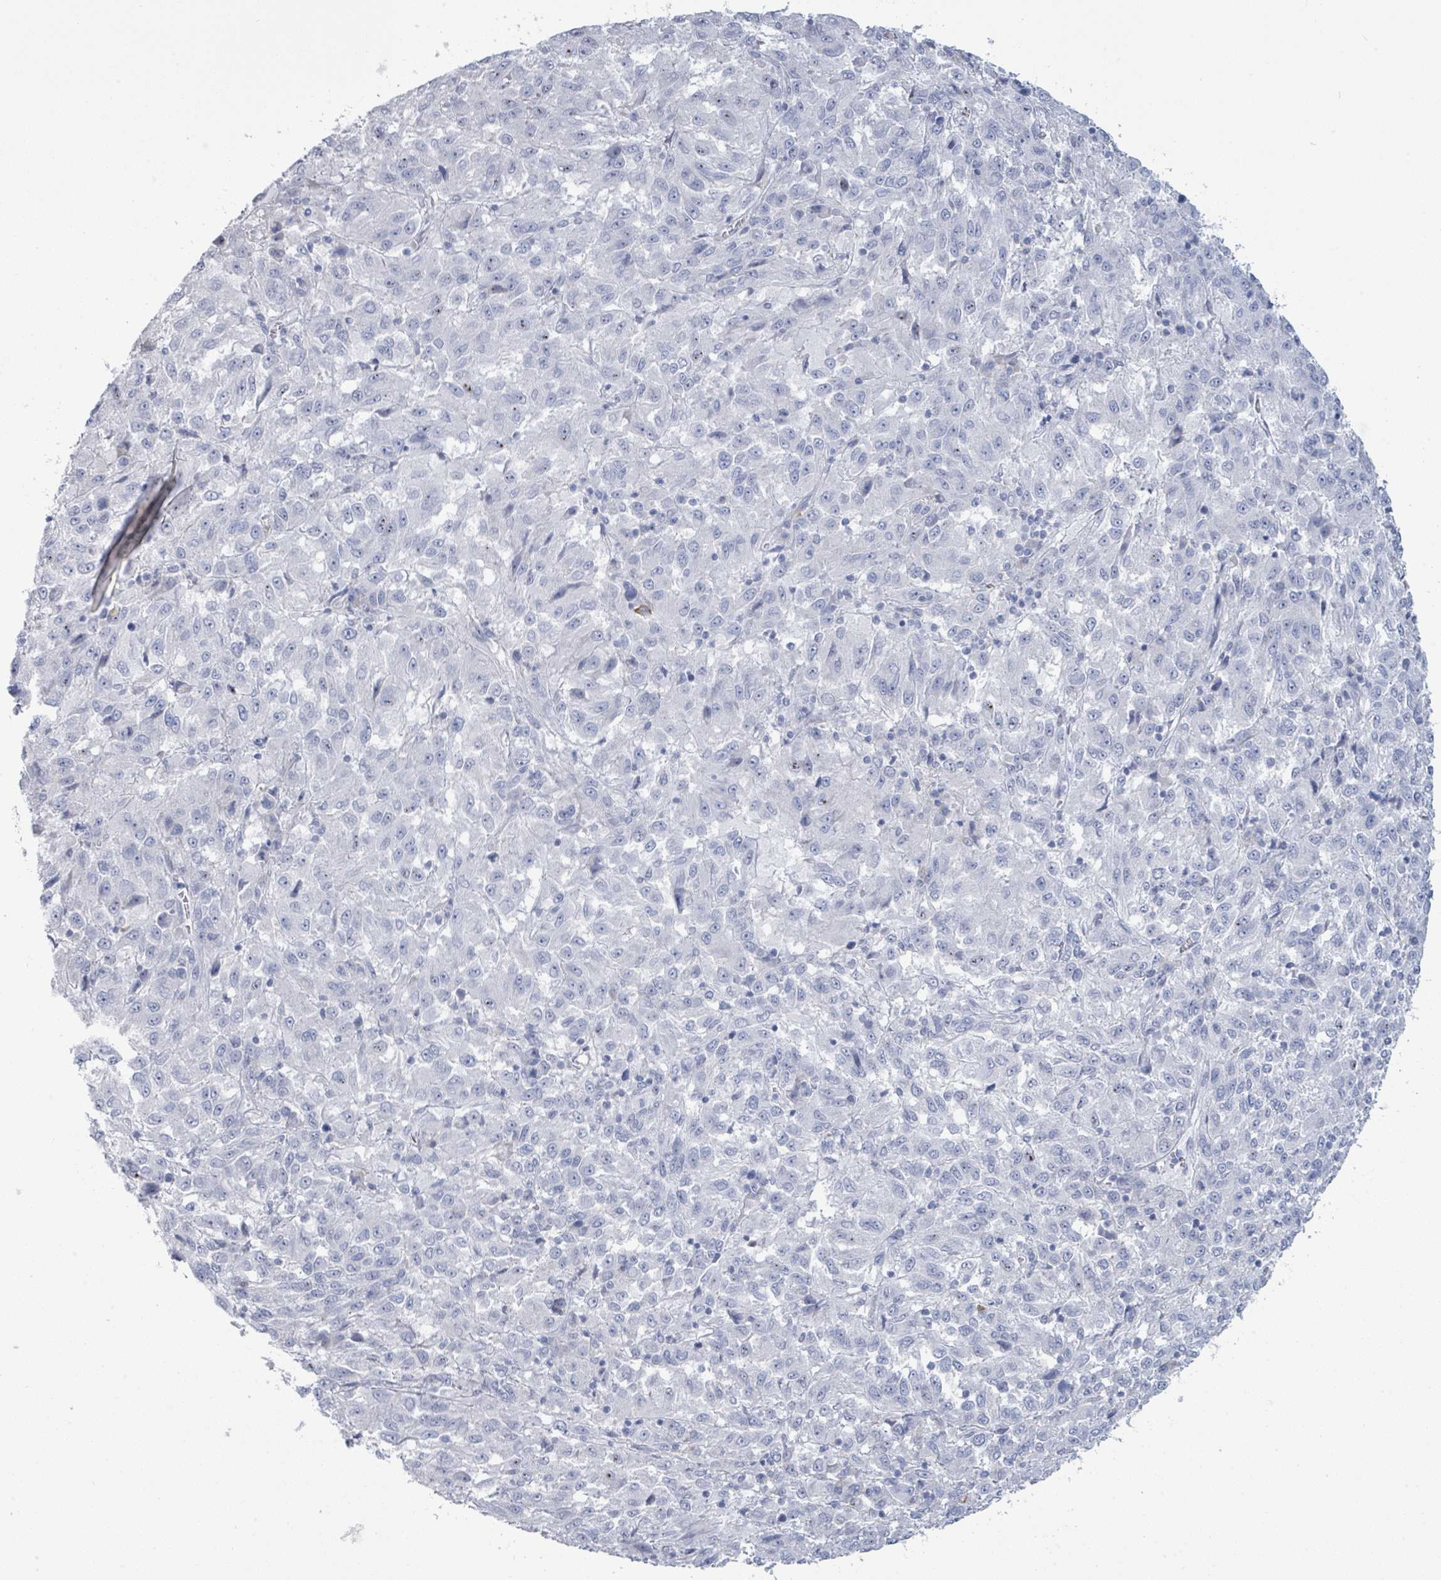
{"staining": {"intensity": "negative", "quantity": "none", "location": "none"}, "tissue": "melanoma", "cell_type": "Tumor cells", "image_type": "cancer", "snomed": [{"axis": "morphology", "description": "Malignant melanoma, Metastatic site"}, {"axis": "topography", "description": "Lung"}], "caption": "Melanoma was stained to show a protein in brown. There is no significant staining in tumor cells.", "gene": "PGA3", "patient": {"sex": "male", "age": 64}}